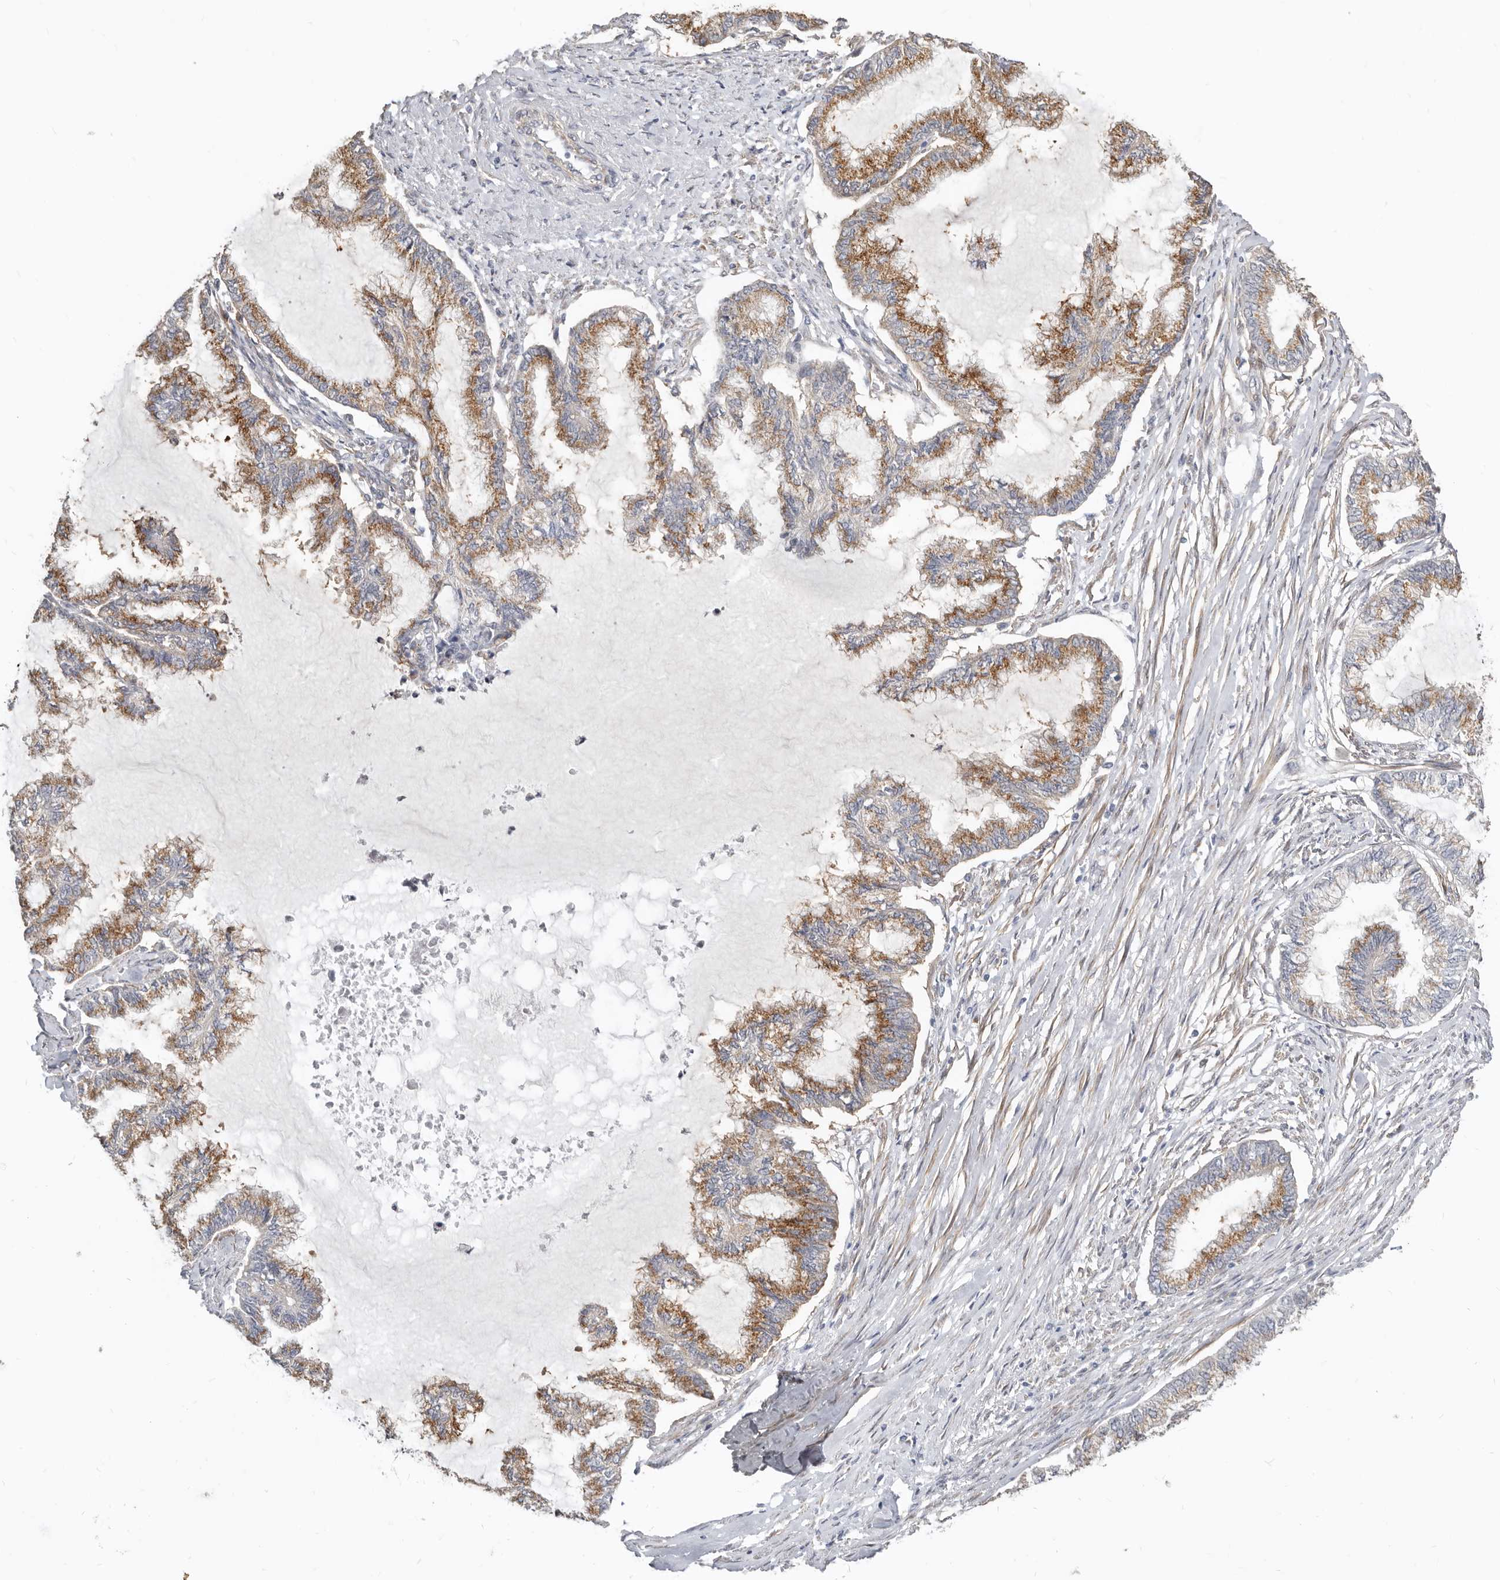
{"staining": {"intensity": "moderate", "quantity": "25%-75%", "location": "cytoplasmic/membranous"}, "tissue": "endometrial cancer", "cell_type": "Tumor cells", "image_type": "cancer", "snomed": [{"axis": "morphology", "description": "Adenocarcinoma, NOS"}, {"axis": "topography", "description": "Endometrium"}], "caption": "About 25%-75% of tumor cells in endometrial cancer (adenocarcinoma) reveal moderate cytoplasmic/membranous protein staining as visualized by brown immunohistochemical staining.", "gene": "RABAC1", "patient": {"sex": "female", "age": 86}}